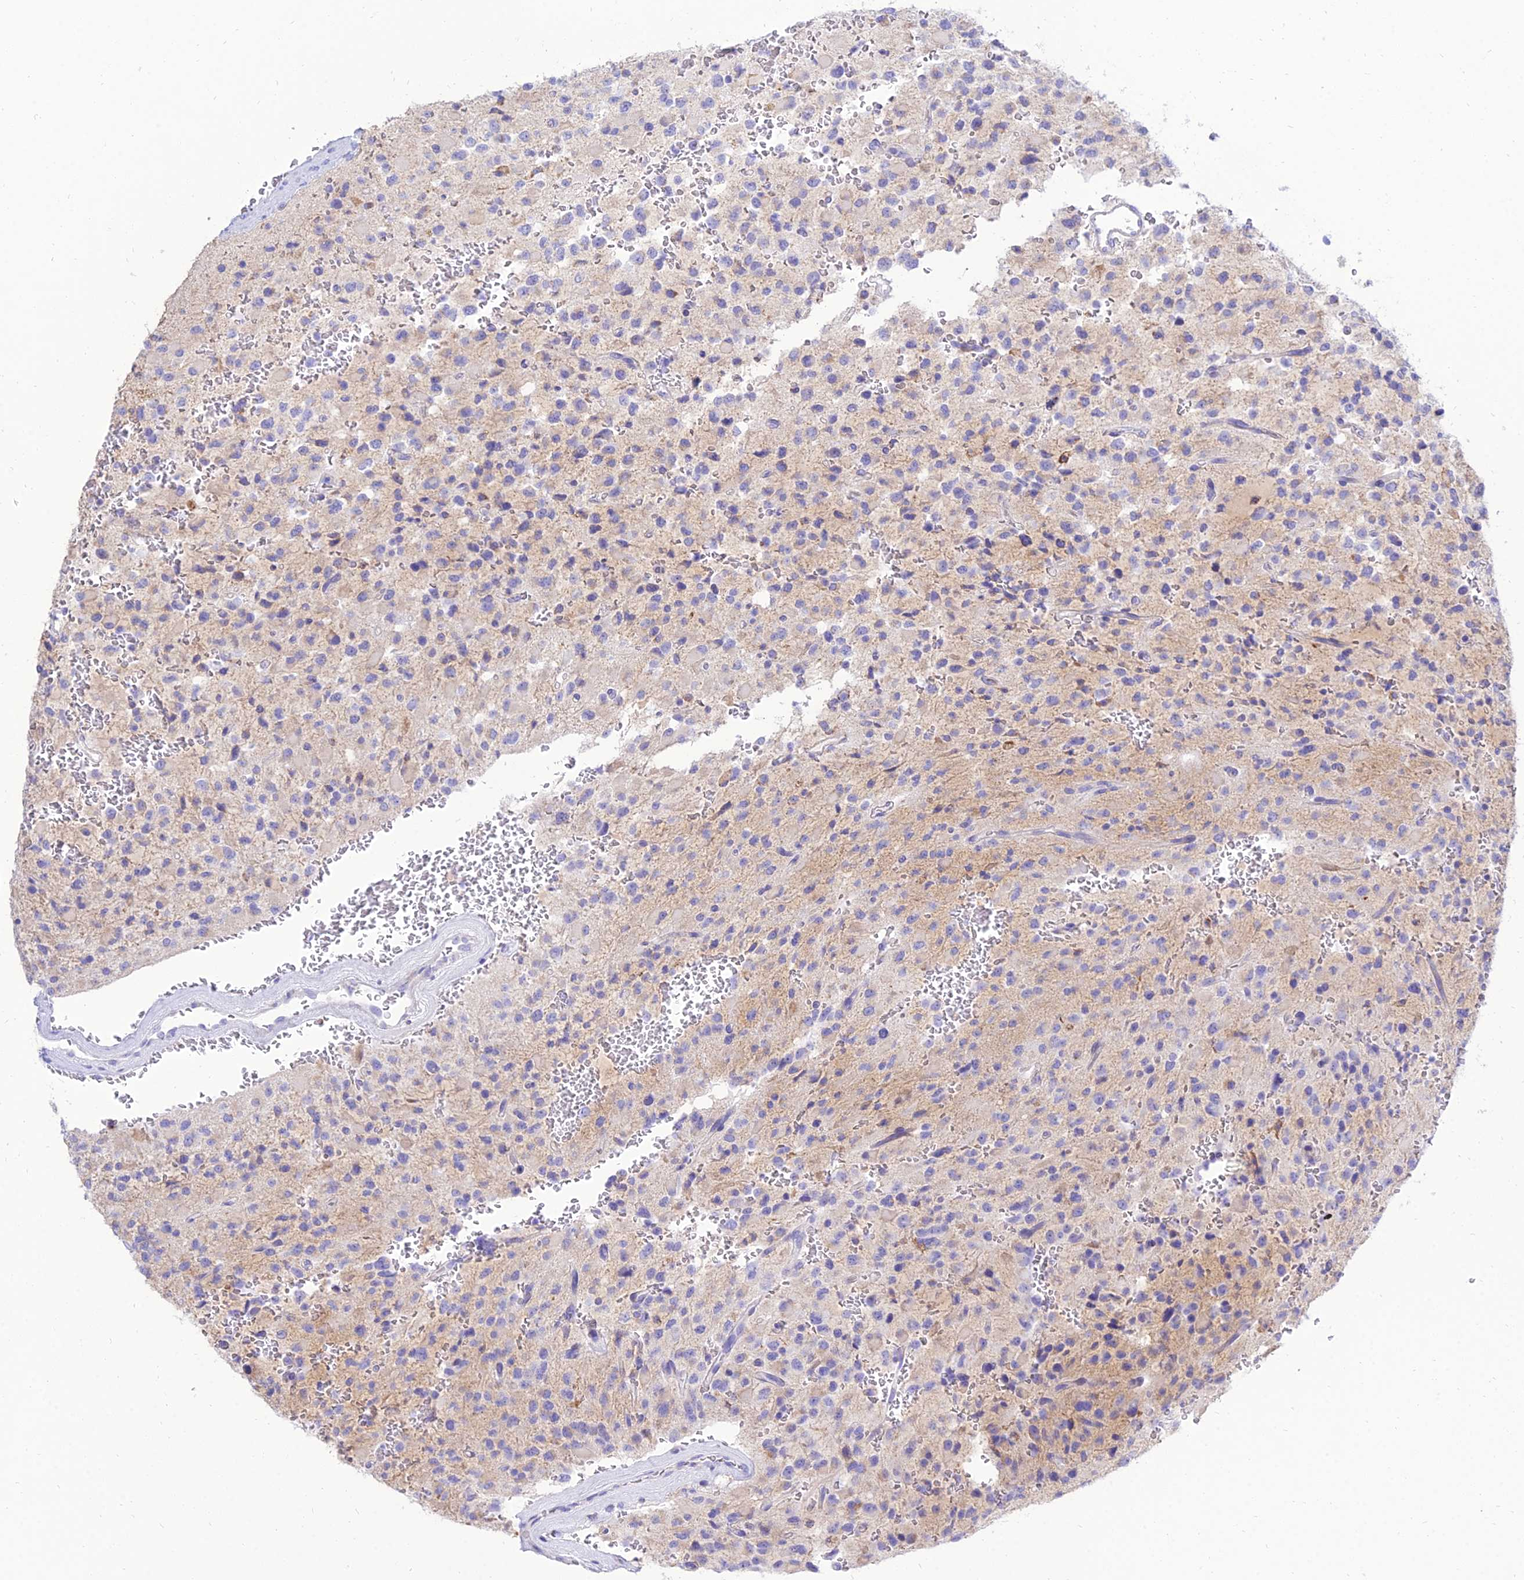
{"staining": {"intensity": "negative", "quantity": "none", "location": "none"}, "tissue": "glioma", "cell_type": "Tumor cells", "image_type": "cancer", "snomed": [{"axis": "morphology", "description": "Glioma, malignant, High grade"}, {"axis": "topography", "description": "Brain"}], "caption": "IHC histopathology image of neoplastic tissue: human malignant high-grade glioma stained with DAB shows no significant protein positivity in tumor cells. (Brightfield microscopy of DAB IHC at high magnification).", "gene": "PKN3", "patient": {"sex": "male", "age": 34}}